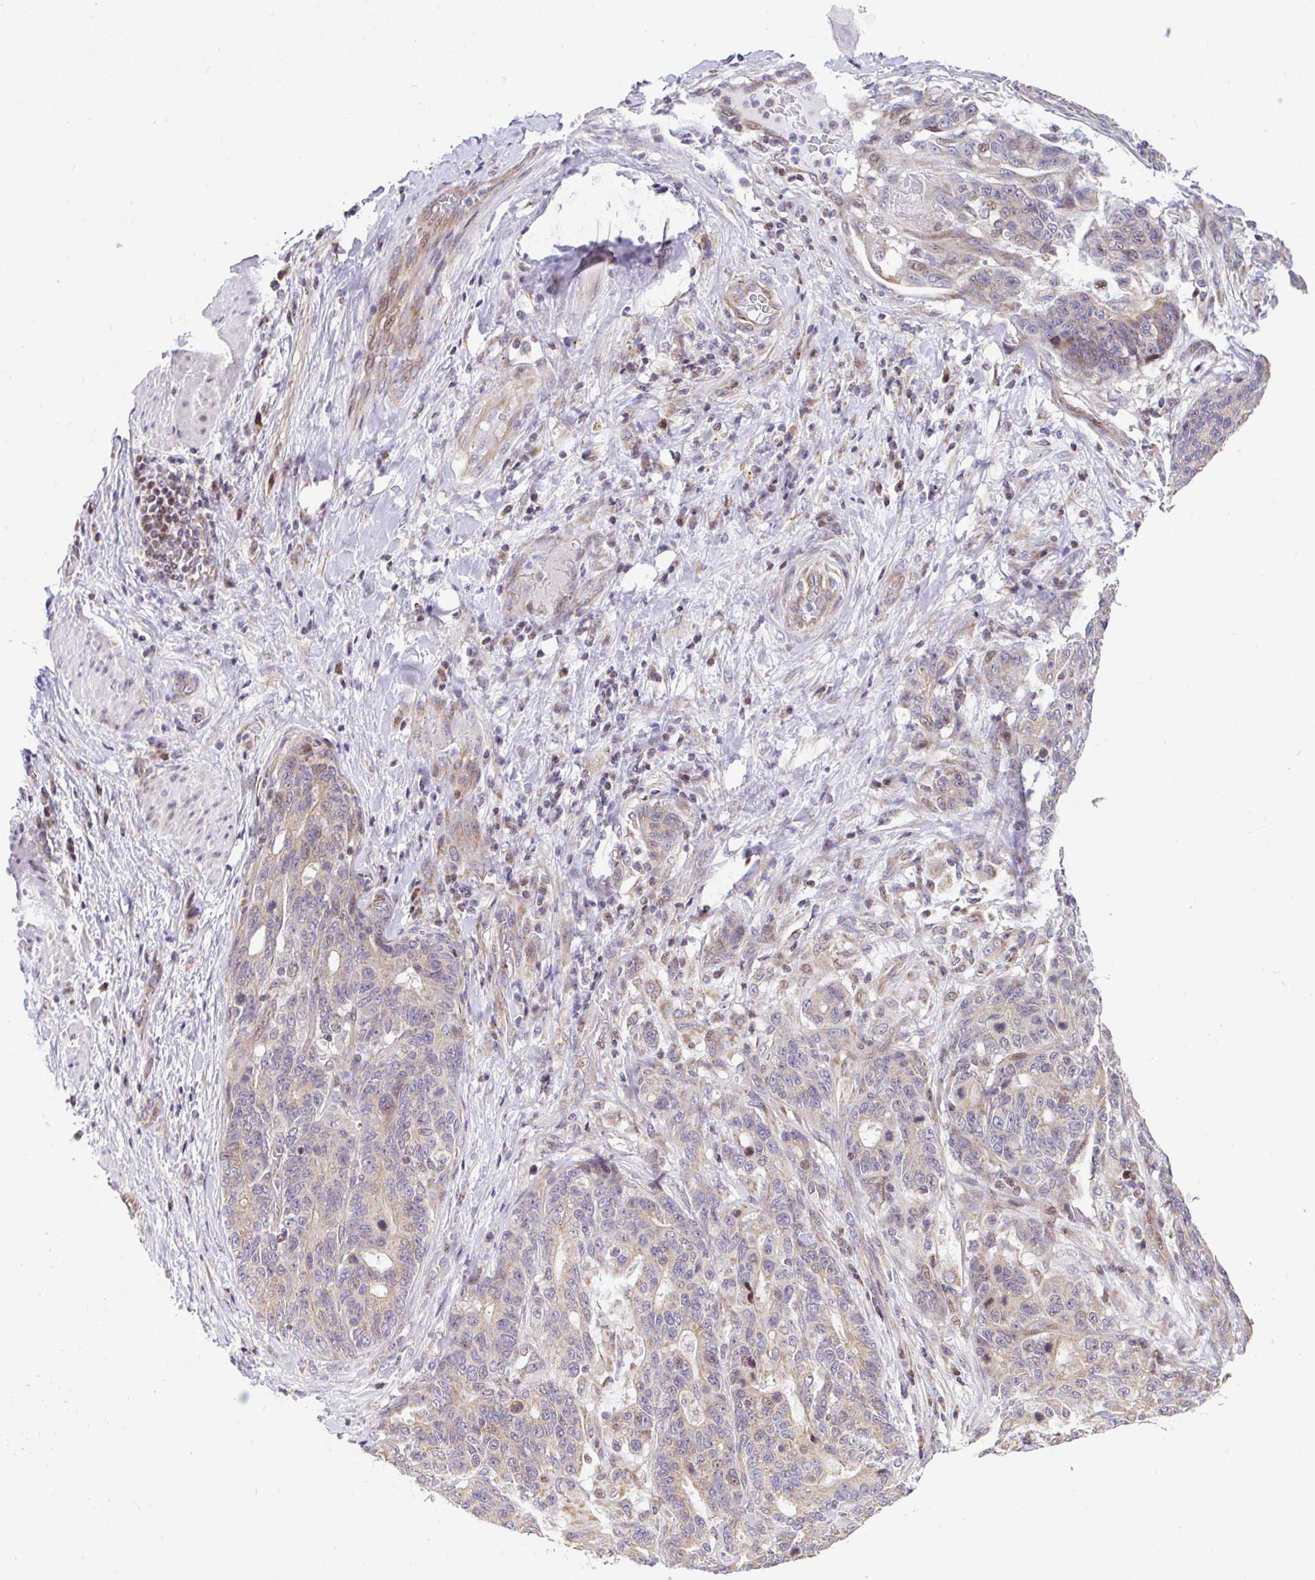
{"staining": {"intensity": "weak", "quantity": "<25%", "location": "cytoplasmic/membranous"}, "tissue": "stomach cancer", "cell_type": "Tumor cells", "image_type": "cancer", "snomed": [{"axis": "morphology", "description": "Normal tissue, NOS"}, {"axis": "morphology", "description": "Adenocarcinoma, NOS"}, {"axis": "topography", "description": "Stomach"}], "caption": "DAB immunohistochemical staining of human stomach adenocarcinoma exhibits no significant staining in tumor cells.", "gene": "FIGNL1", "patient": {"sex": "female", "age": 64}}